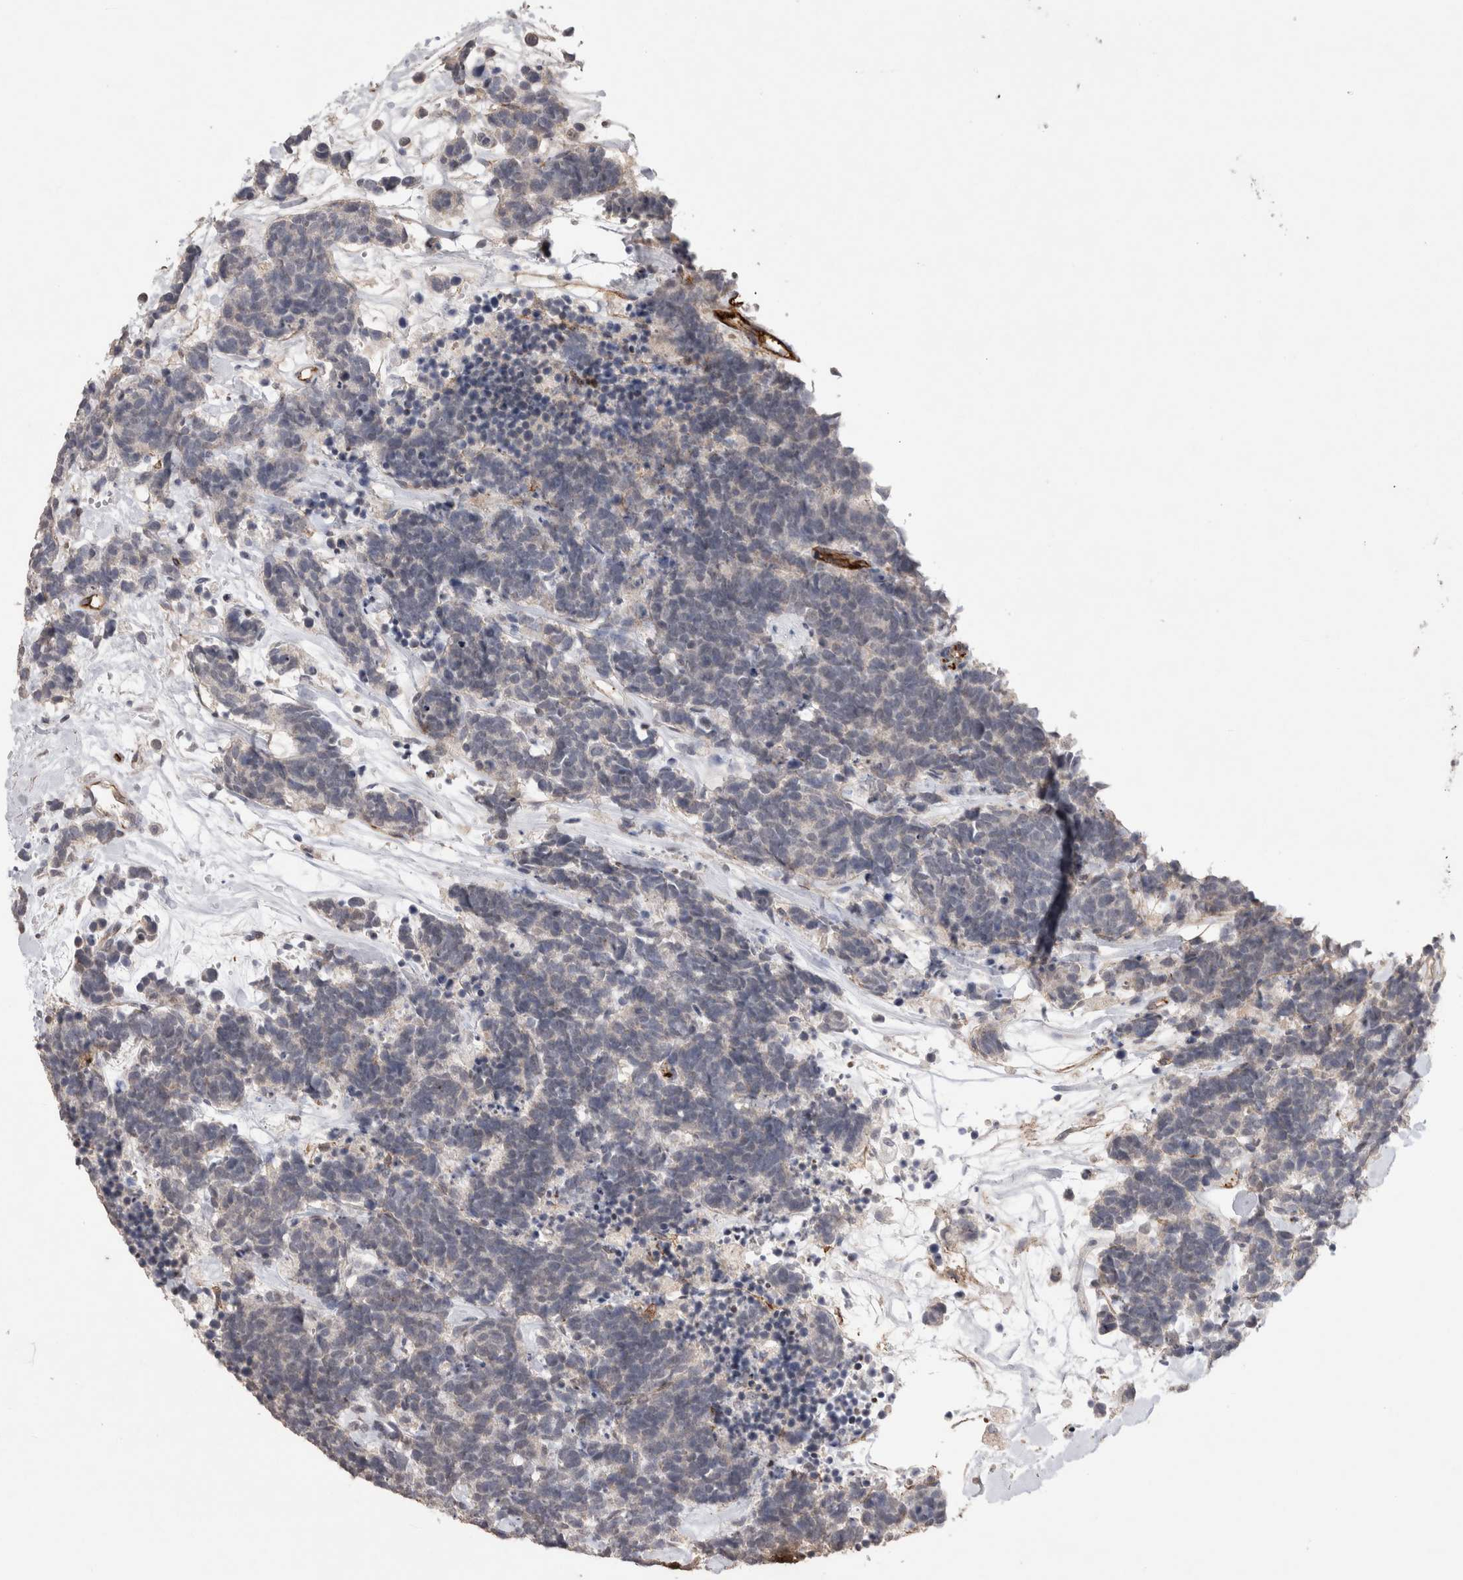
{"staining": {"intensity": "negative", "quantity": "none", "location": "none"}, "tissue": "carcinoid", "cell_type": "Tumor cells", "image_type": "cancer", "snomed": [{"axis": "morphology", "description": "Carcinoma, NOS"}, {"axis": "morphology", "description": "Carcinoid, malignant, NOS"}, {"axis": "topography", "description": "Urinary bladder"}], "caption": "Carcinoid was stained to show a protein in brown. There is no significant expression in tumor cells.", "gene": "CDH13", "patient": {"sex": "male", "age": 57}}